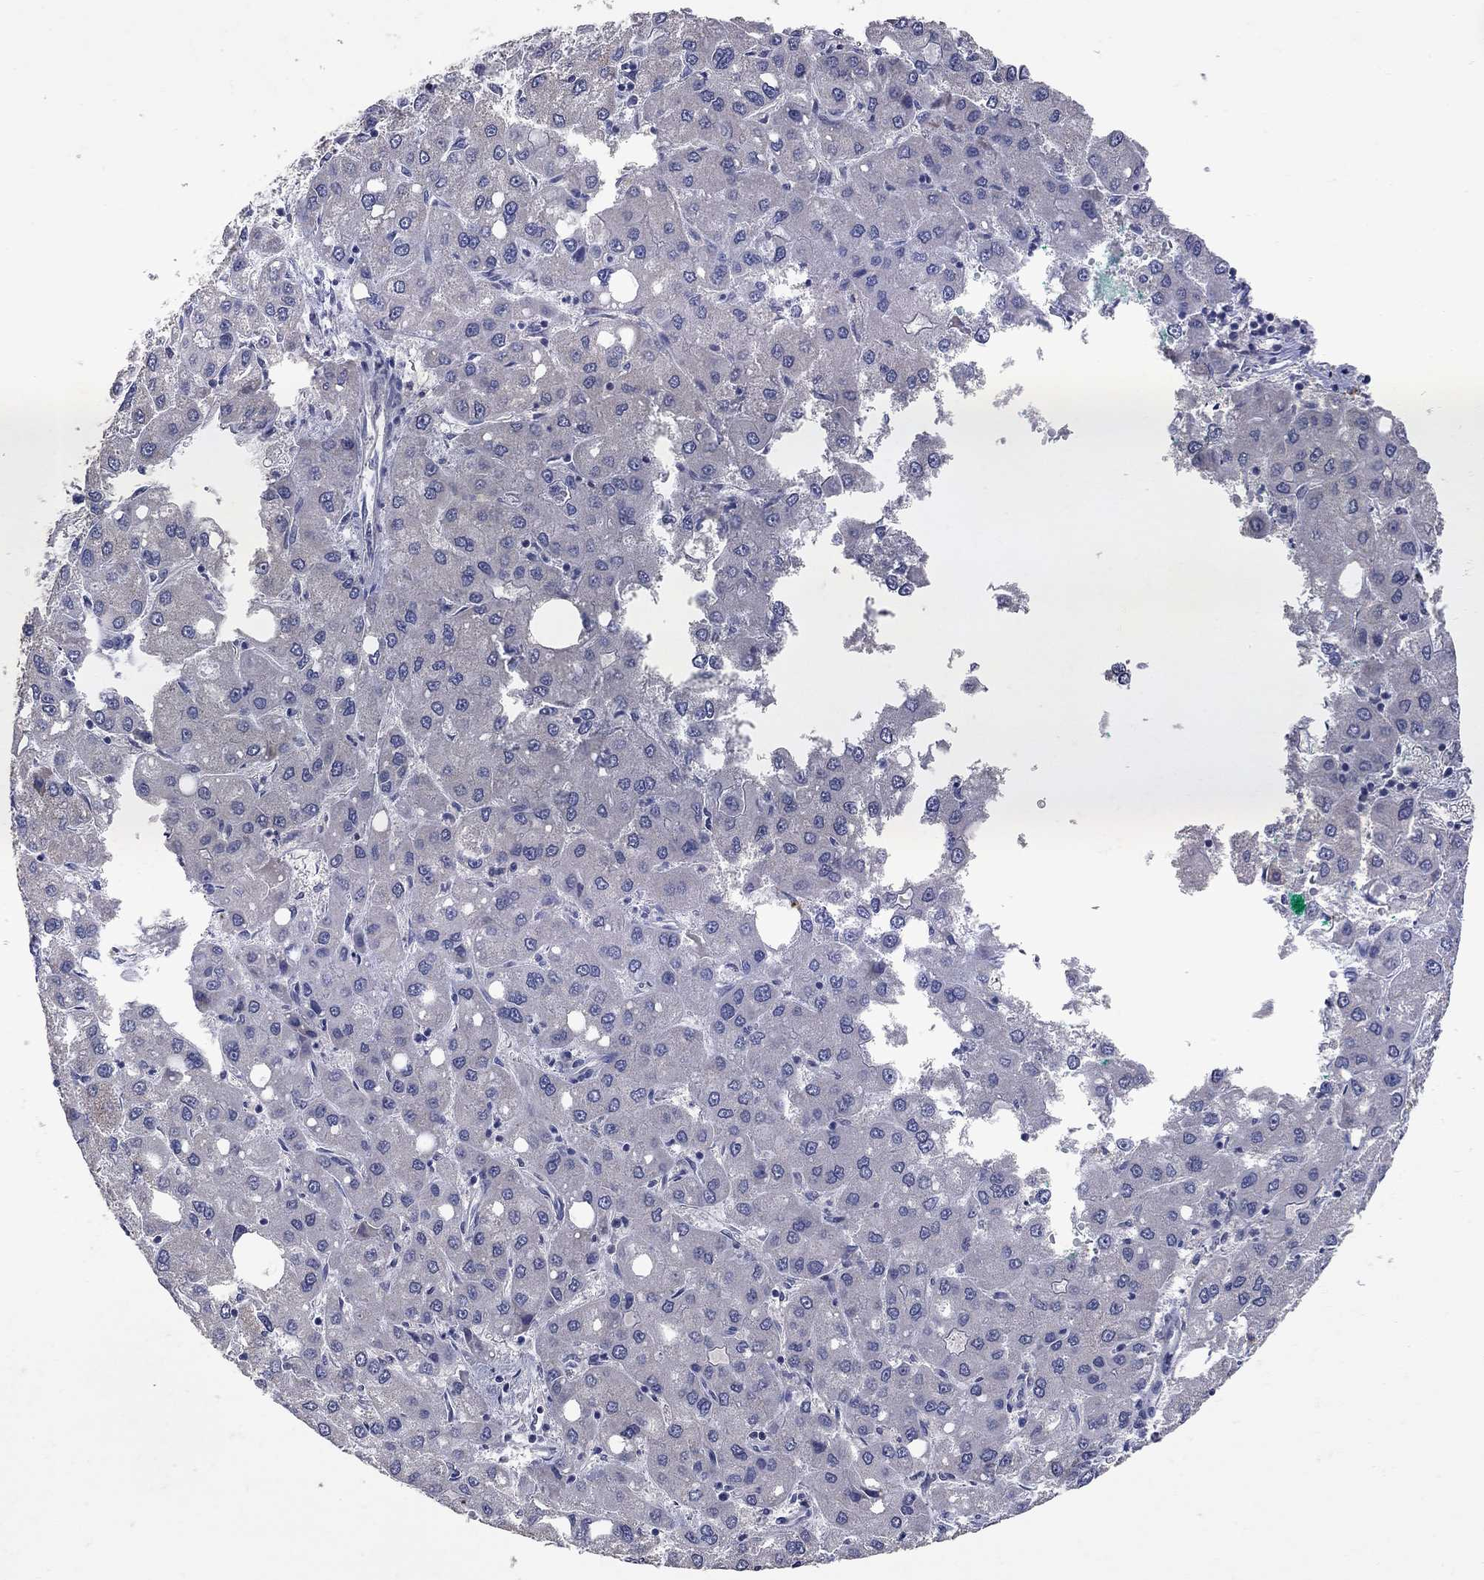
{"staining": {"intensity": "negative", "quantity": "none", "location": "none"}, "tissue": "liver cancer", "cell_type": "Tumor cells", "image_type": "cancer", "snomed": [{"axis": "morphology", "description": "Carcinoma, Hepatocellular, NOS"}, {"axis": "topography", "description": "Liver"}], "caption": "High magnification brightfield microscopy of liver cancer stained with DAB (brown) and counterstained with hematoxylin (blue): tumor cells show no significant staining.", "gene": "NOS2", "patient": {"sex": "male", "age": 73}}